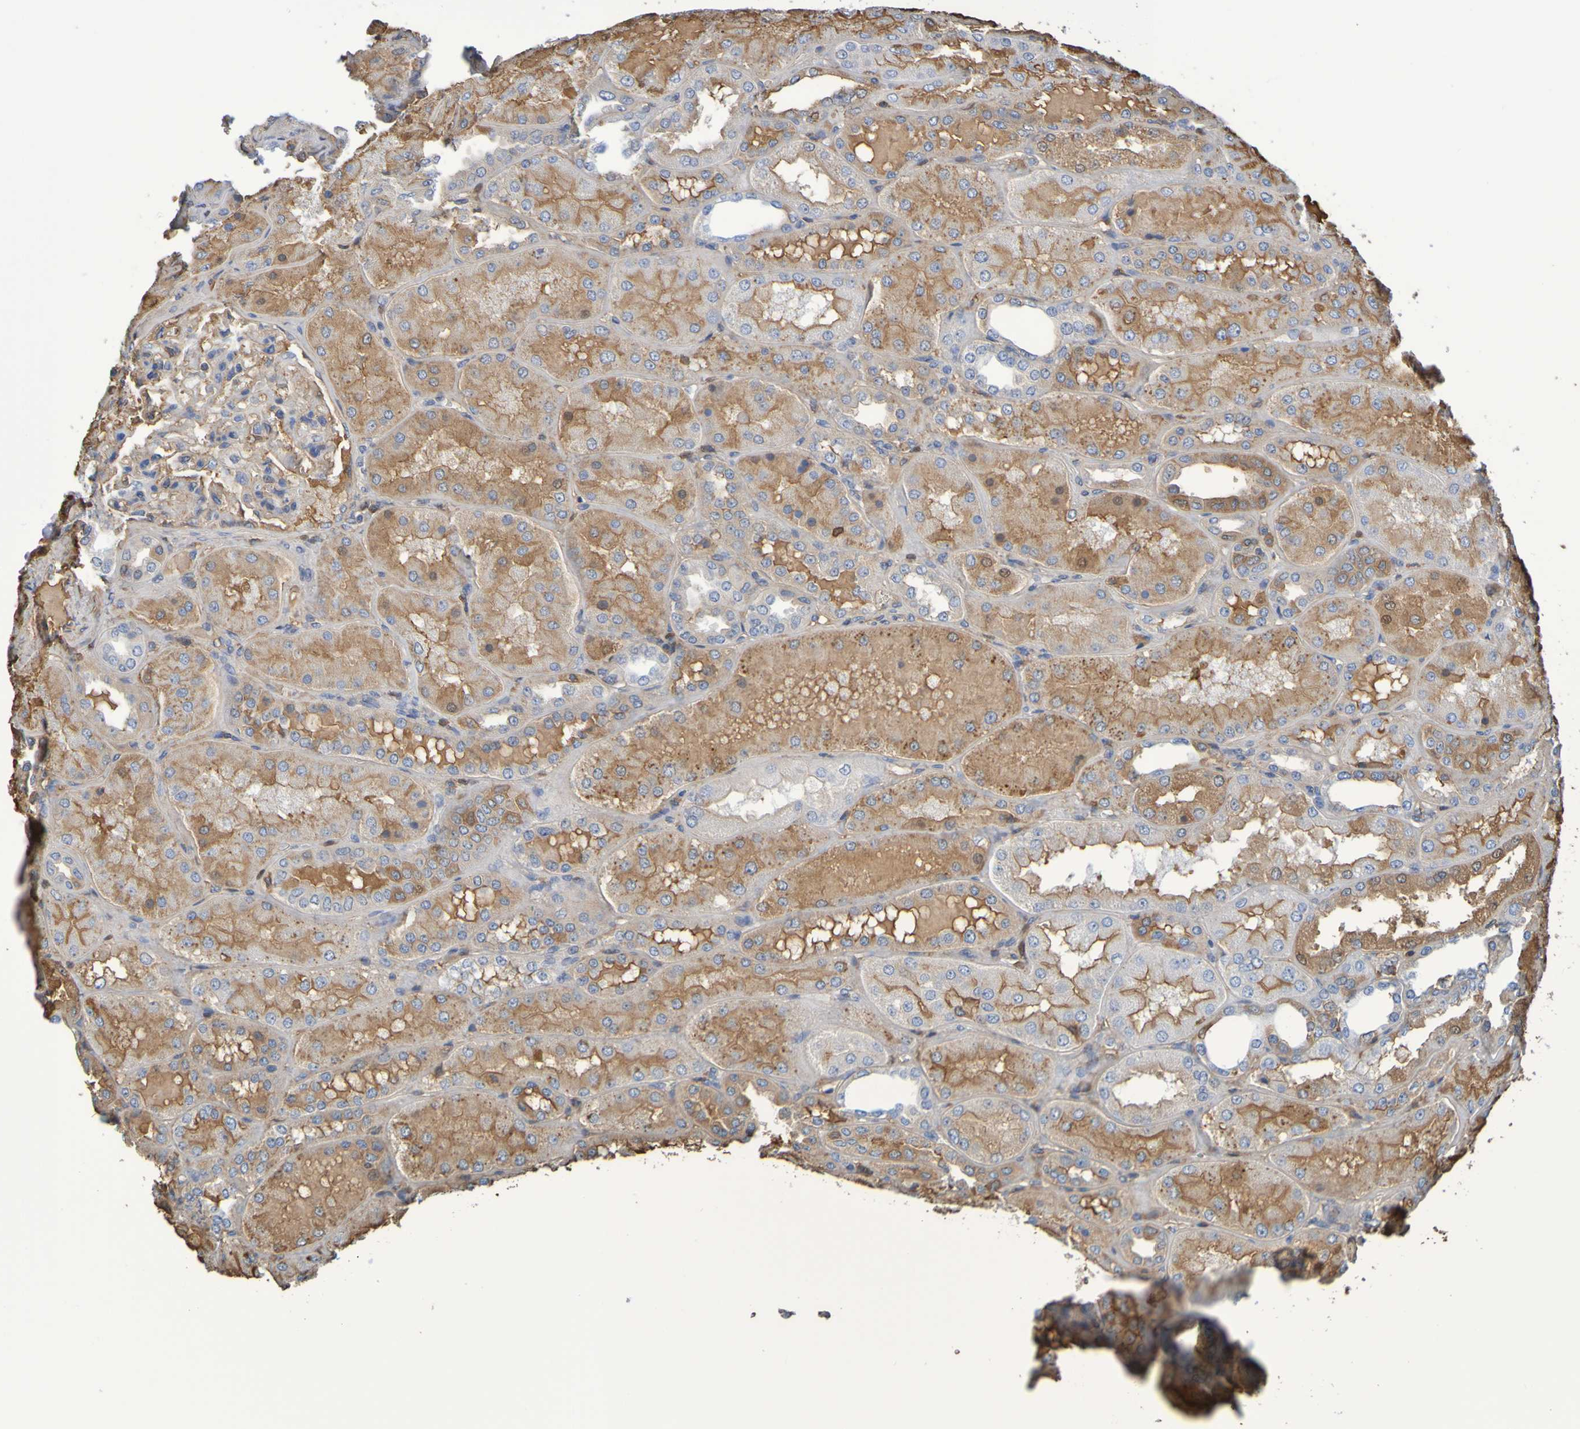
{"staining": {"intensity": "moderate", "quantity": "<25%", "location": "cytoplasmic/membranous"}, "tissue": "kidney", "cell_type": "Cells in glomeruli", "image_type": "normal", "snomed": [{"axis": "morphology", "description": "Normal tissue, NOS"}, {"axis": "topography", "description": "Kidney"}], "caption": "IHC (DAB) staining of benign human kidney reveals moderate cytoplasmic/membranous protein staining in approximately <25% of cells in glomeruli. (DAB (3,3'-diaminobenzidine) IHC with brightfield microscopy, high magnification).", "gene": "GAB3", "patient": {"sex": "female", "age": 56}}